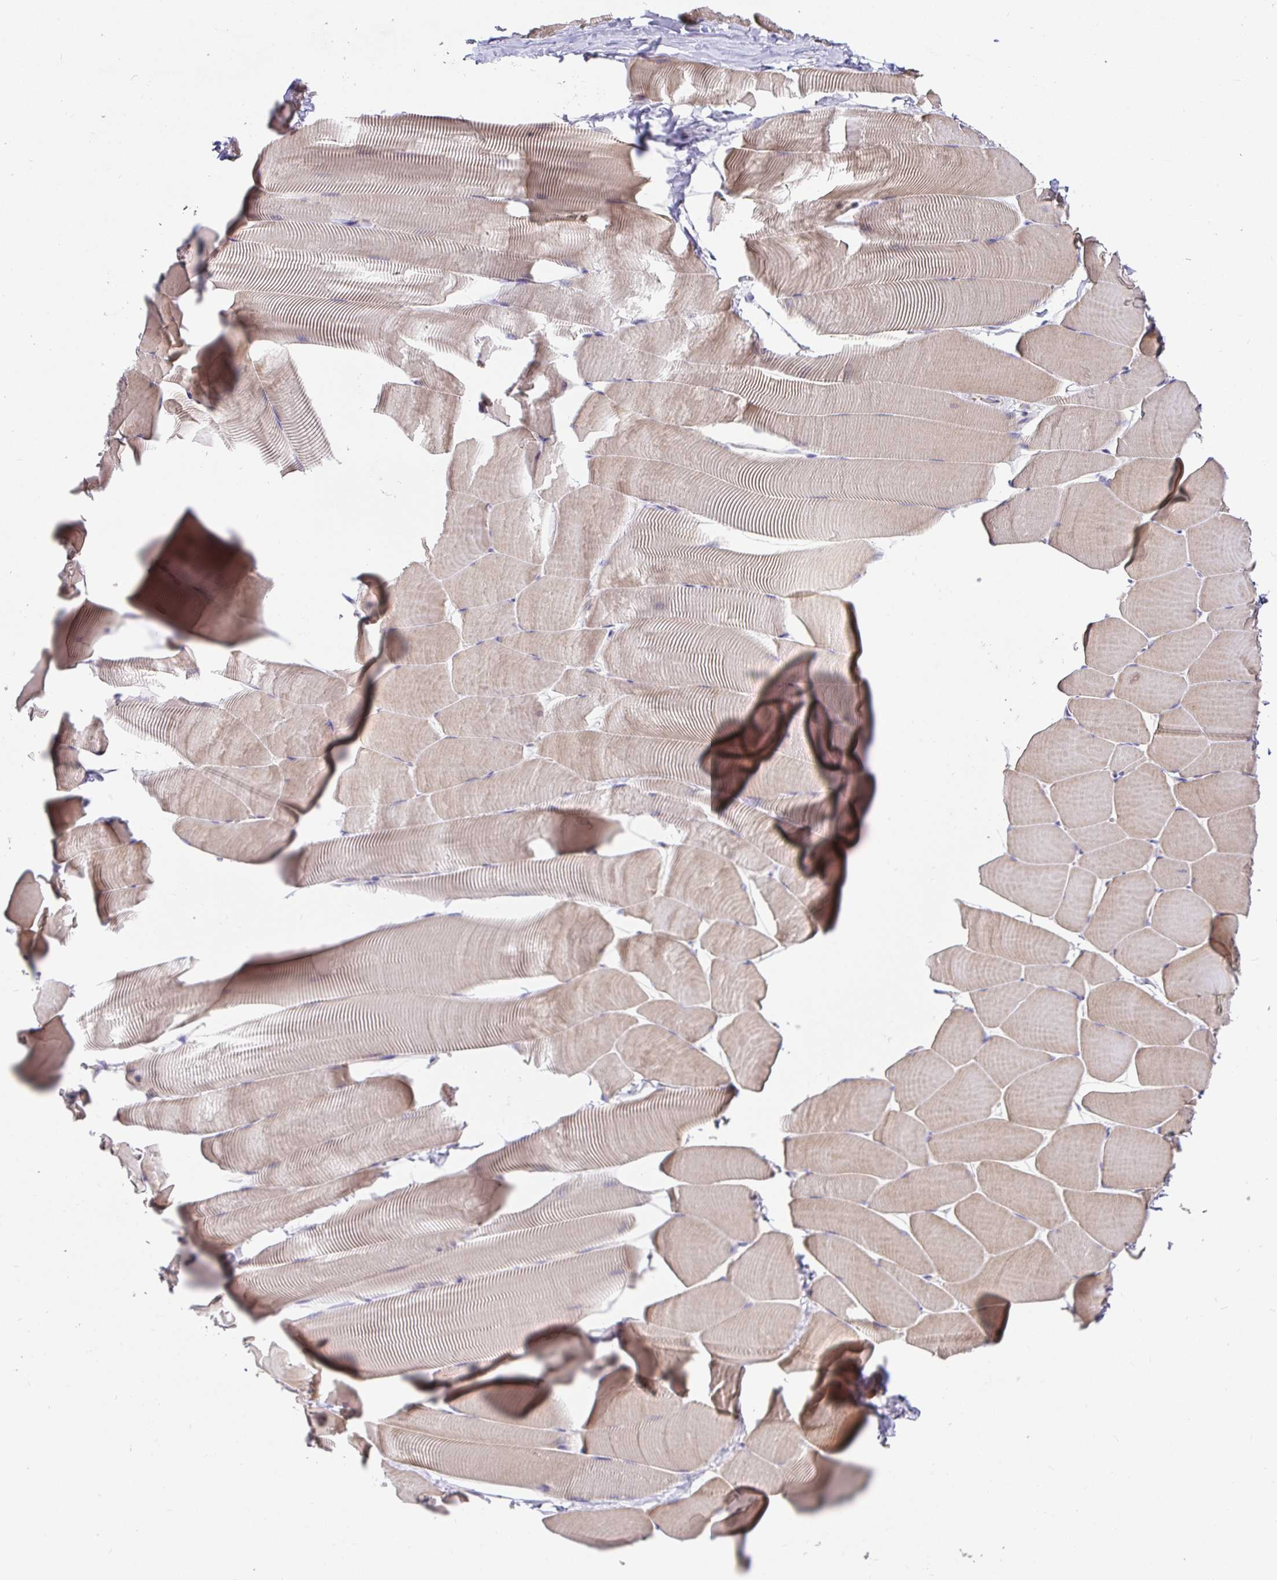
{"staining": {"intensity": "weak", "quantity": "25%-75%", "location": "cytoplasmic/membranous"}, "tissue": "skeletal muscle", "cell_type": "Myocytes", "image_type": "normal", "snomed": [{"axis": "morphology", "description": "Normal tissue, NOS"}, {"axis": "topography", "description": "Skeletal muscle"}], "caption": "An IHC histopathology image of normal tissue is shown. Protein staining in brown labels weak cytoplasmic/membranous positivity in skeletal muscle within myocytes. (IHC, brightfield microscopy, high magnification).", "gene": "ELP1", "patient": {"sex": "male", "age": 25}}